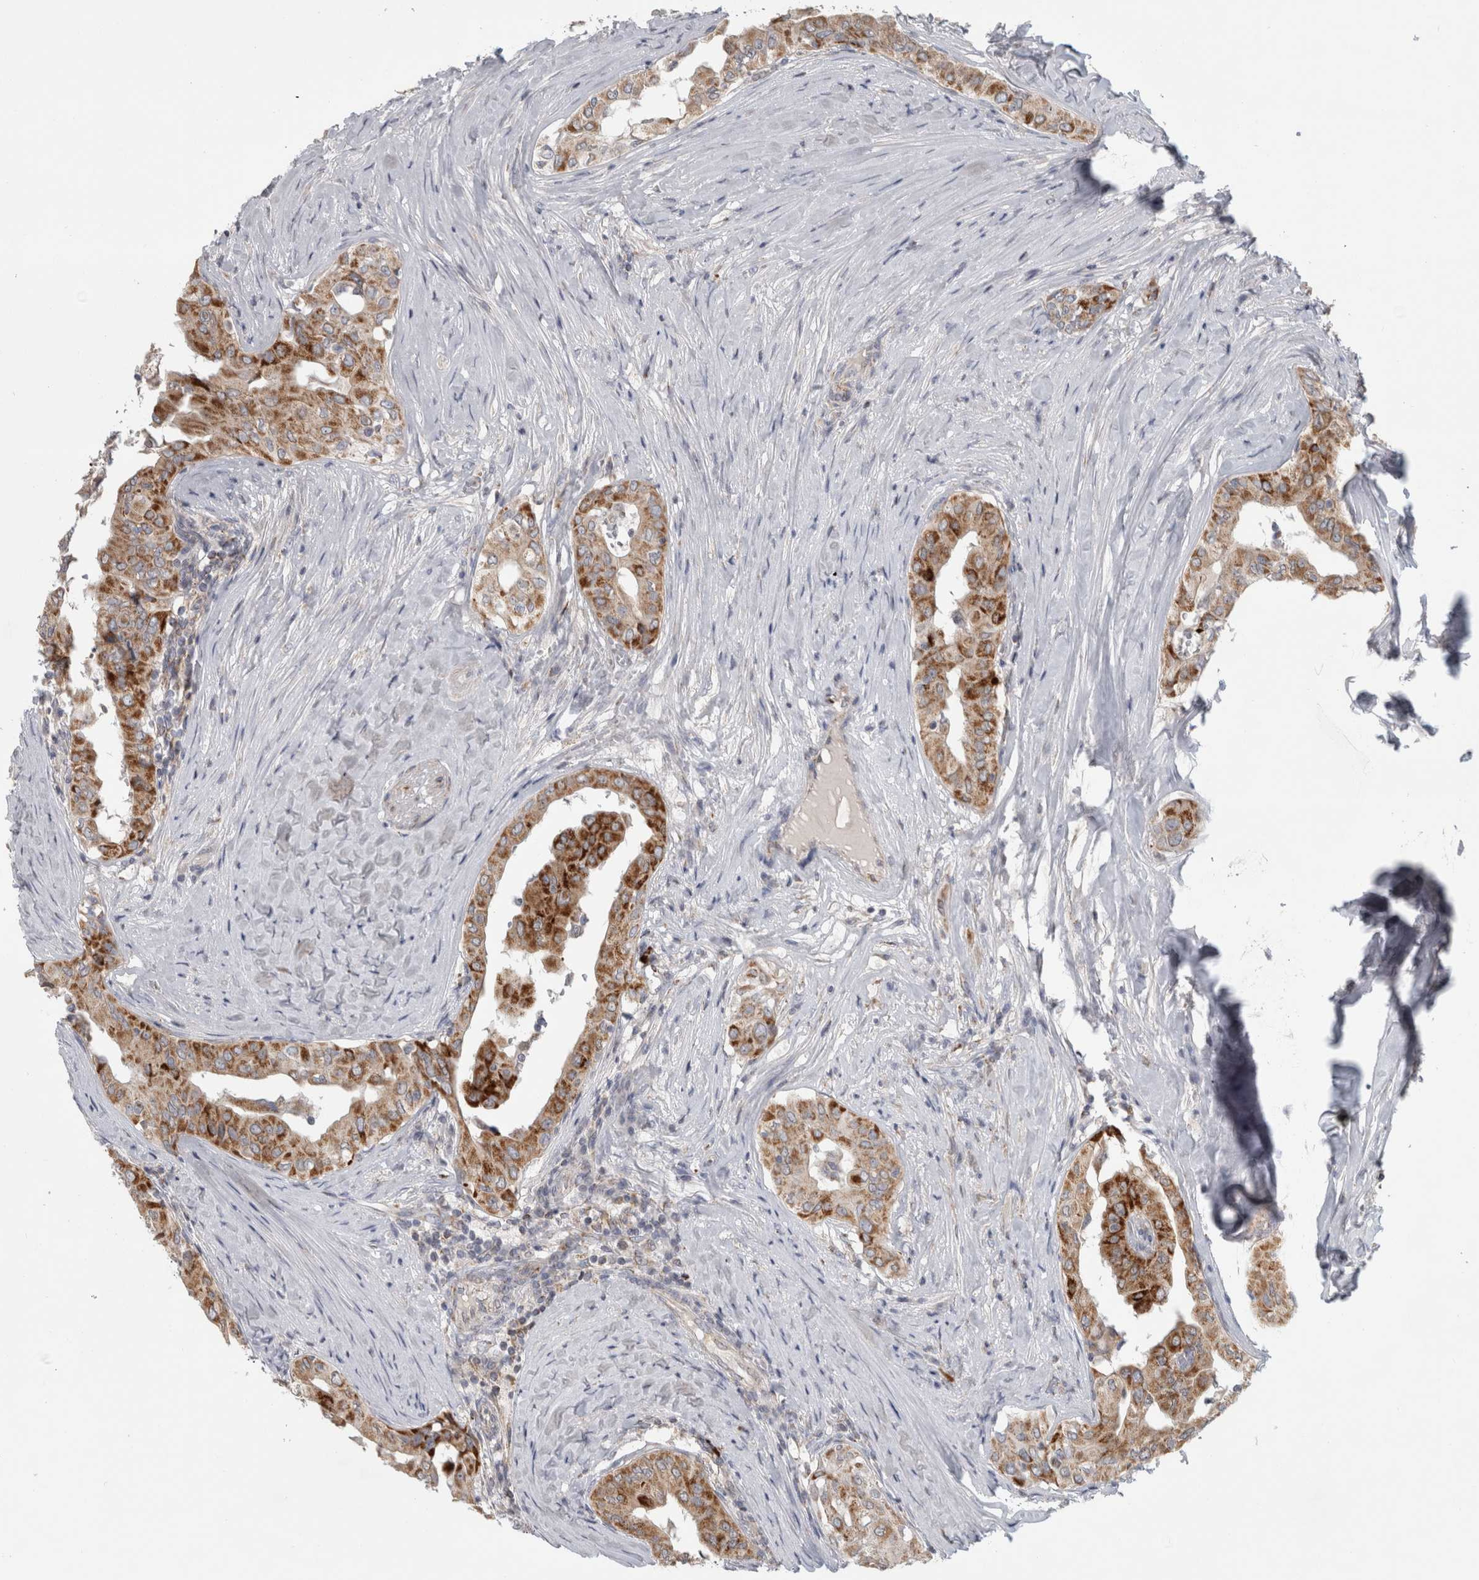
{"staining": {"intensity": "strong", "quantity": ">75%", "location": "cytoplasmic/membranous"}, "tissue": "thyroid cancer", "cell_type": "Tumor cells", "image_type": "cancer", "snomed": [{"axis": "morphology", "description": "Papillary adenocarcinoma, NOS"}, {"axis": "topography", "description": "Thyroid gland"}], "caption": "This is an image of immunohistochemistry (IHC) staining of thyroid cancer (papillary adenocarcinoma), which shows strong positivity in the cytoplasmic/membranous of tumor cells.", "gene": "RAB18", "patient": {"sex": "male", "age": 33}}